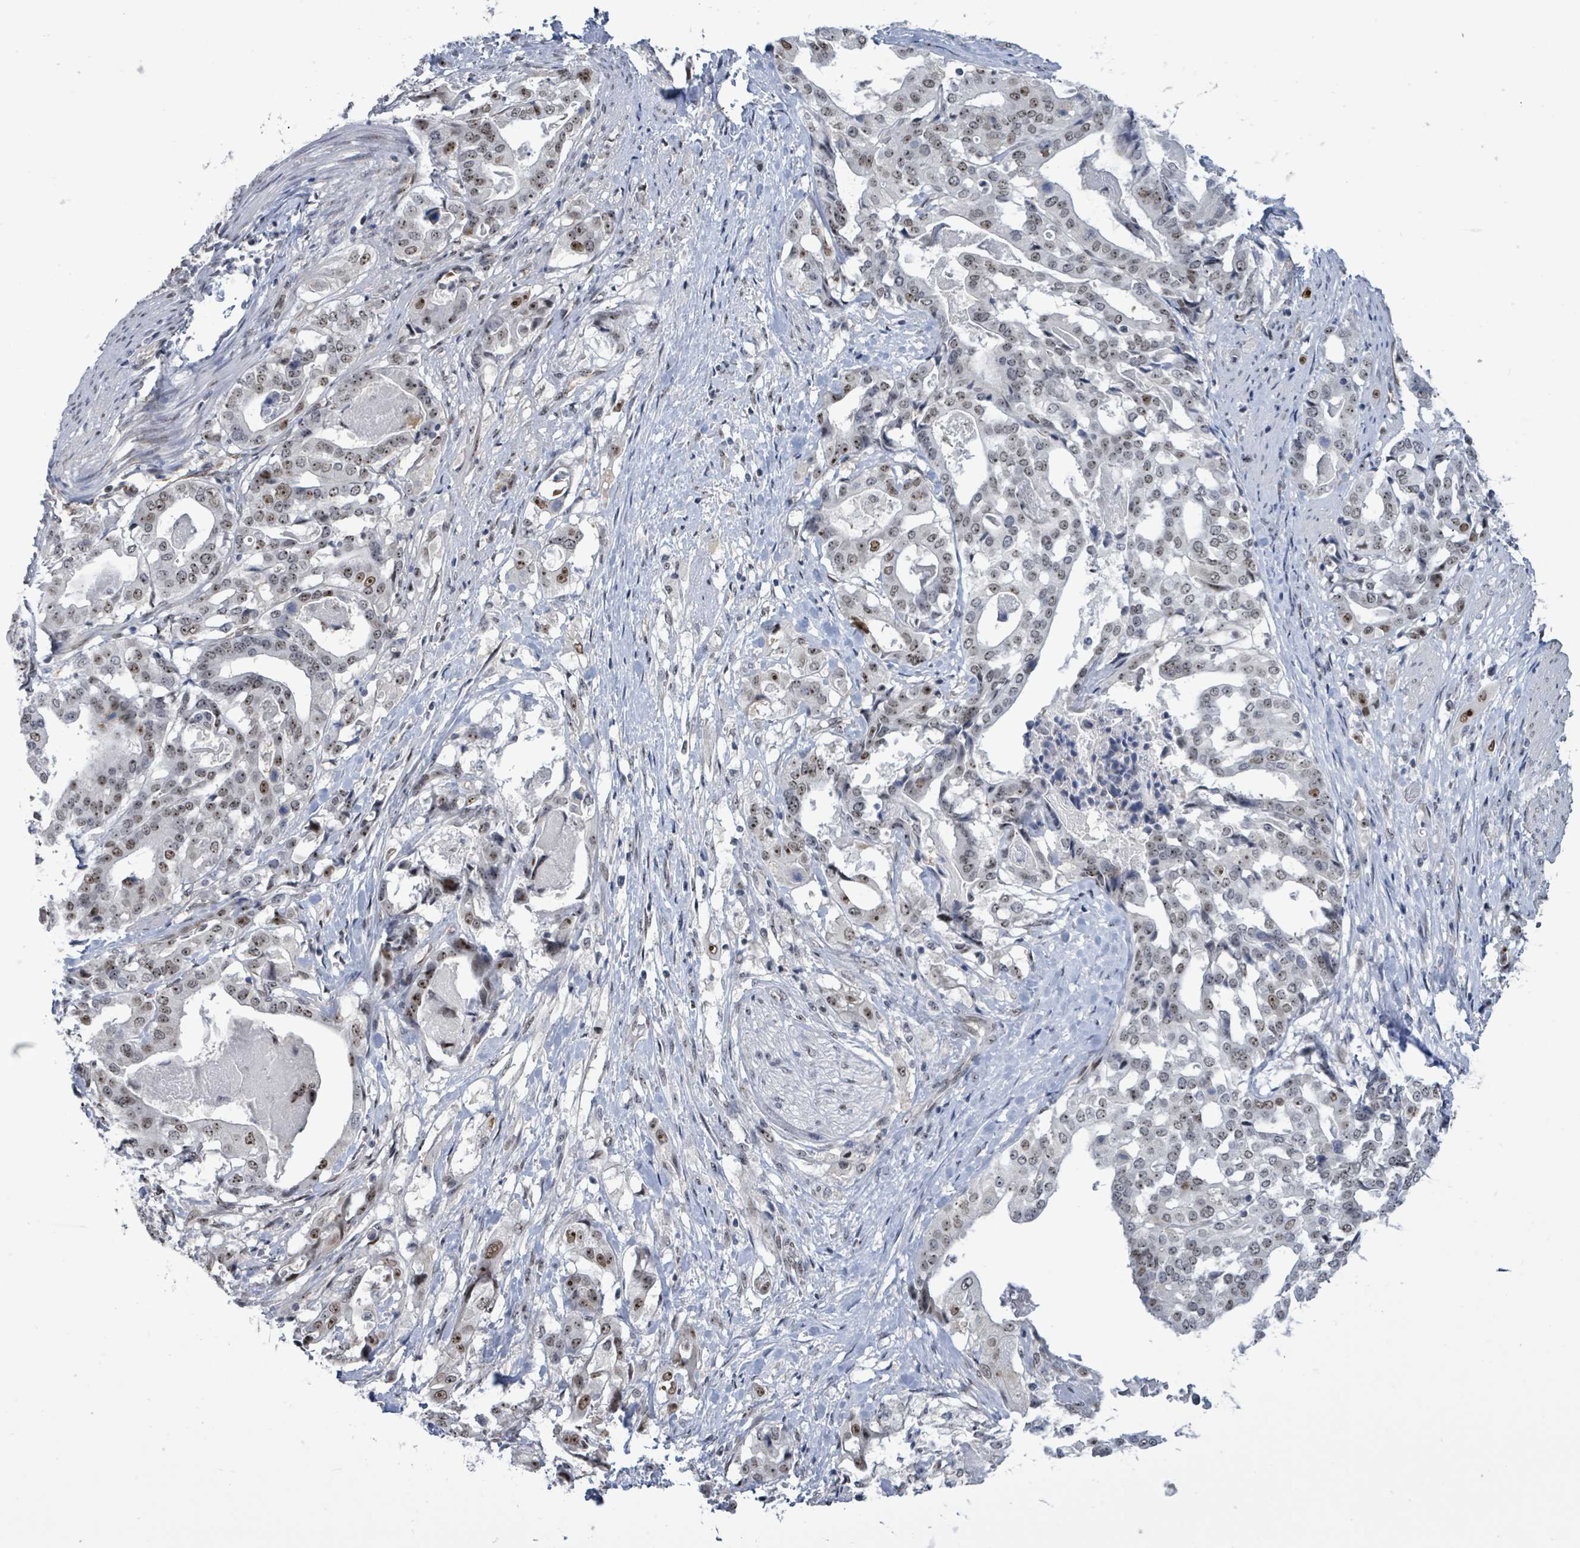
{"staining": {"intensity": "moderate", "quantity": "<25%", "location": "nuclear"}, "tissue": "stomach cancer", "cell_type": "Tumor cells", "image_type": "cancer", "snomed": [{"axis": "morphology", "description": "Adenocarcinoma, NOS"}, {"axis": "topography", "description": "Stomach"}], "caption": "The image reveals a brown stain indicating the presence of a protein in the nuclear of tumor cells in adenocarcinoma (stomach).", "gene": "RRN3", "patient": {"sex": "male", "age": 48}}